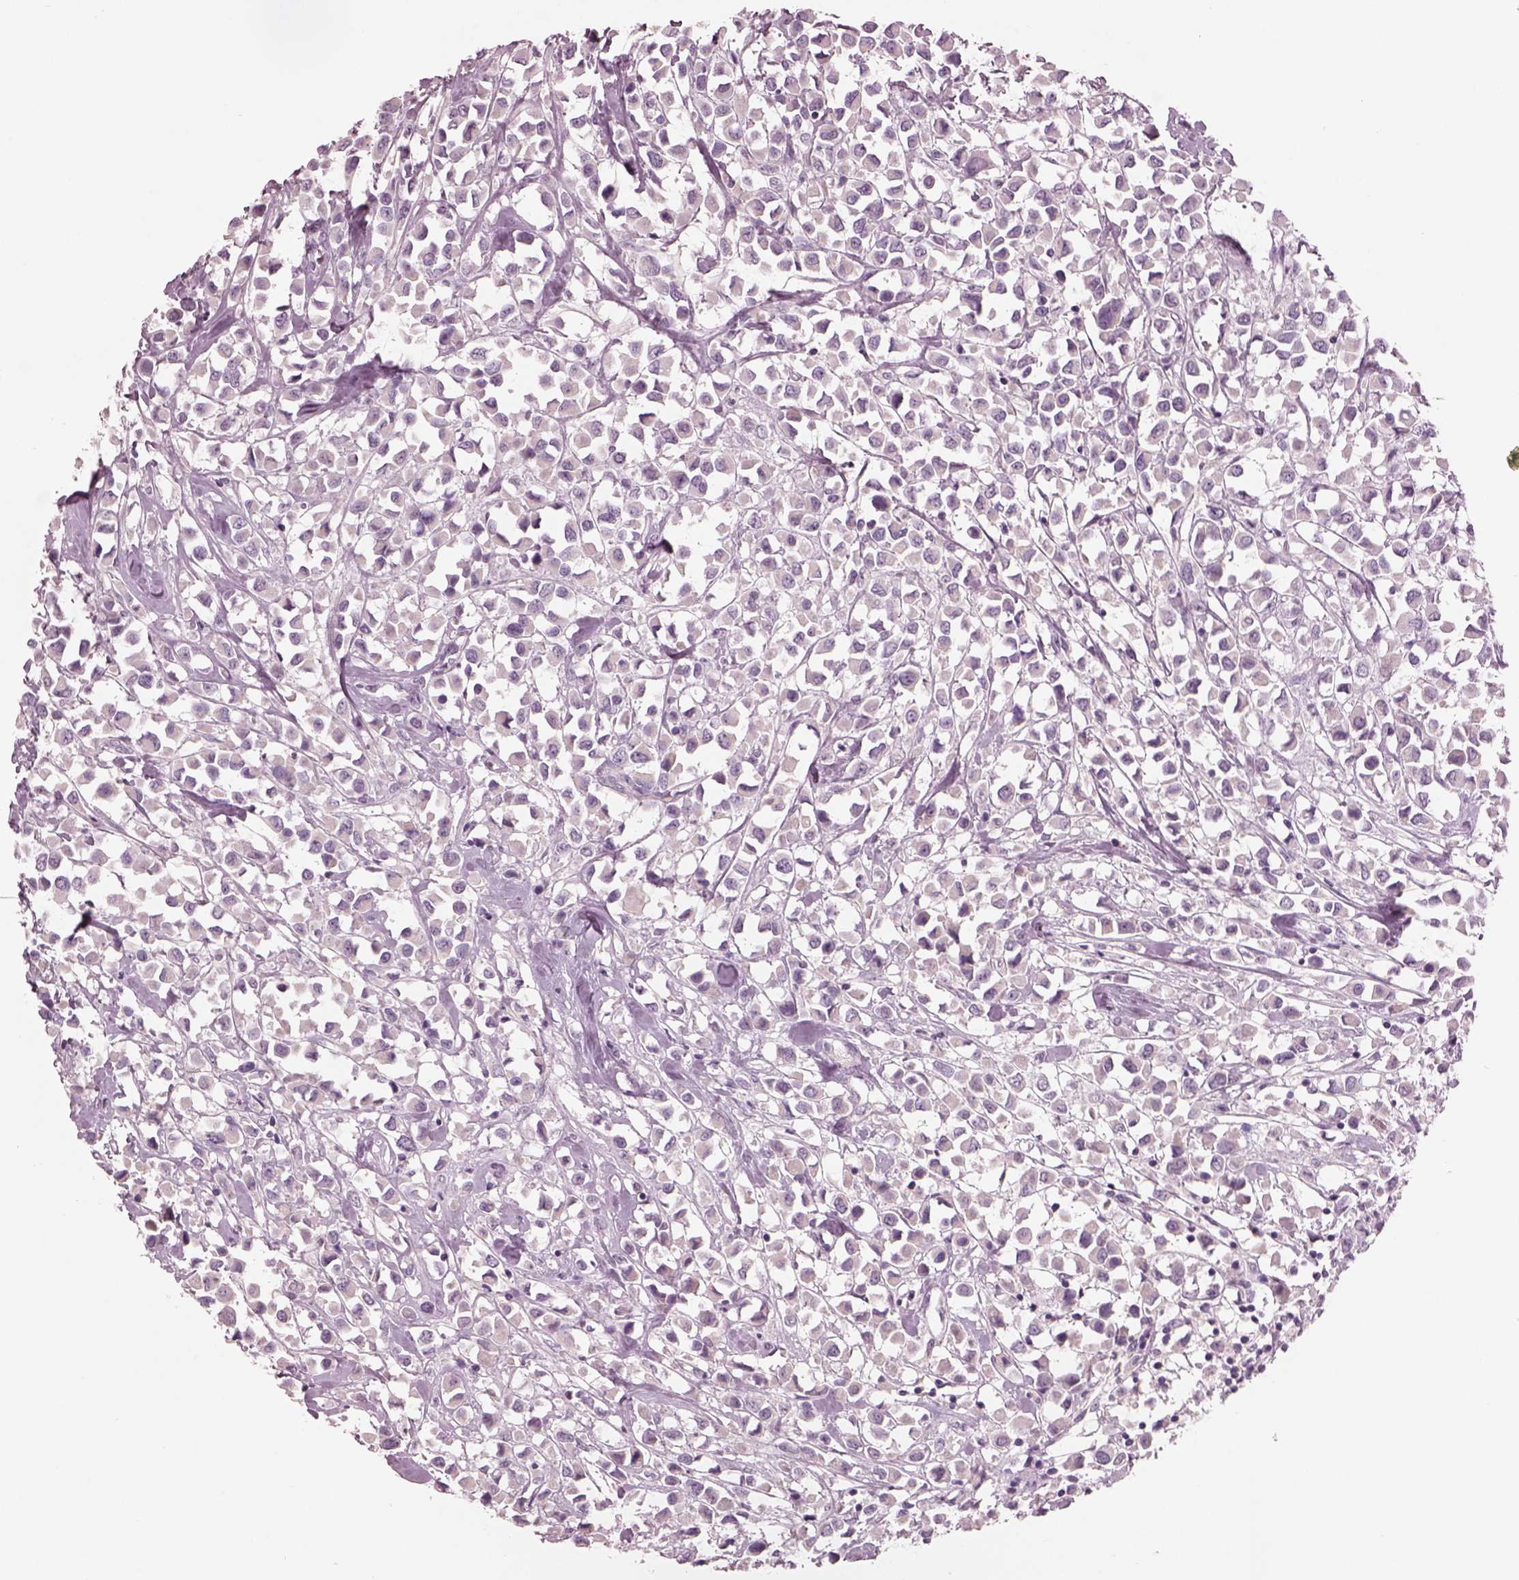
{"staining": {"intensity": "negative", "quantity": "none", "location": "none"}, "tissue": "breast cancer", "cell_type": "Tumor cells", "image_type": "cancer", "snomed": [{"axis": "morphology", "description": "Duct carcinoma"}, {"axis": "topography", "description": "Breast"}], "caption": "Human intraductal carcinoma (breast) stained for a protein using immunohistochemistry reveals no expression in tumor cells.", "gene": "PACRG", "patient": {"sex": "female", "age": 61}}